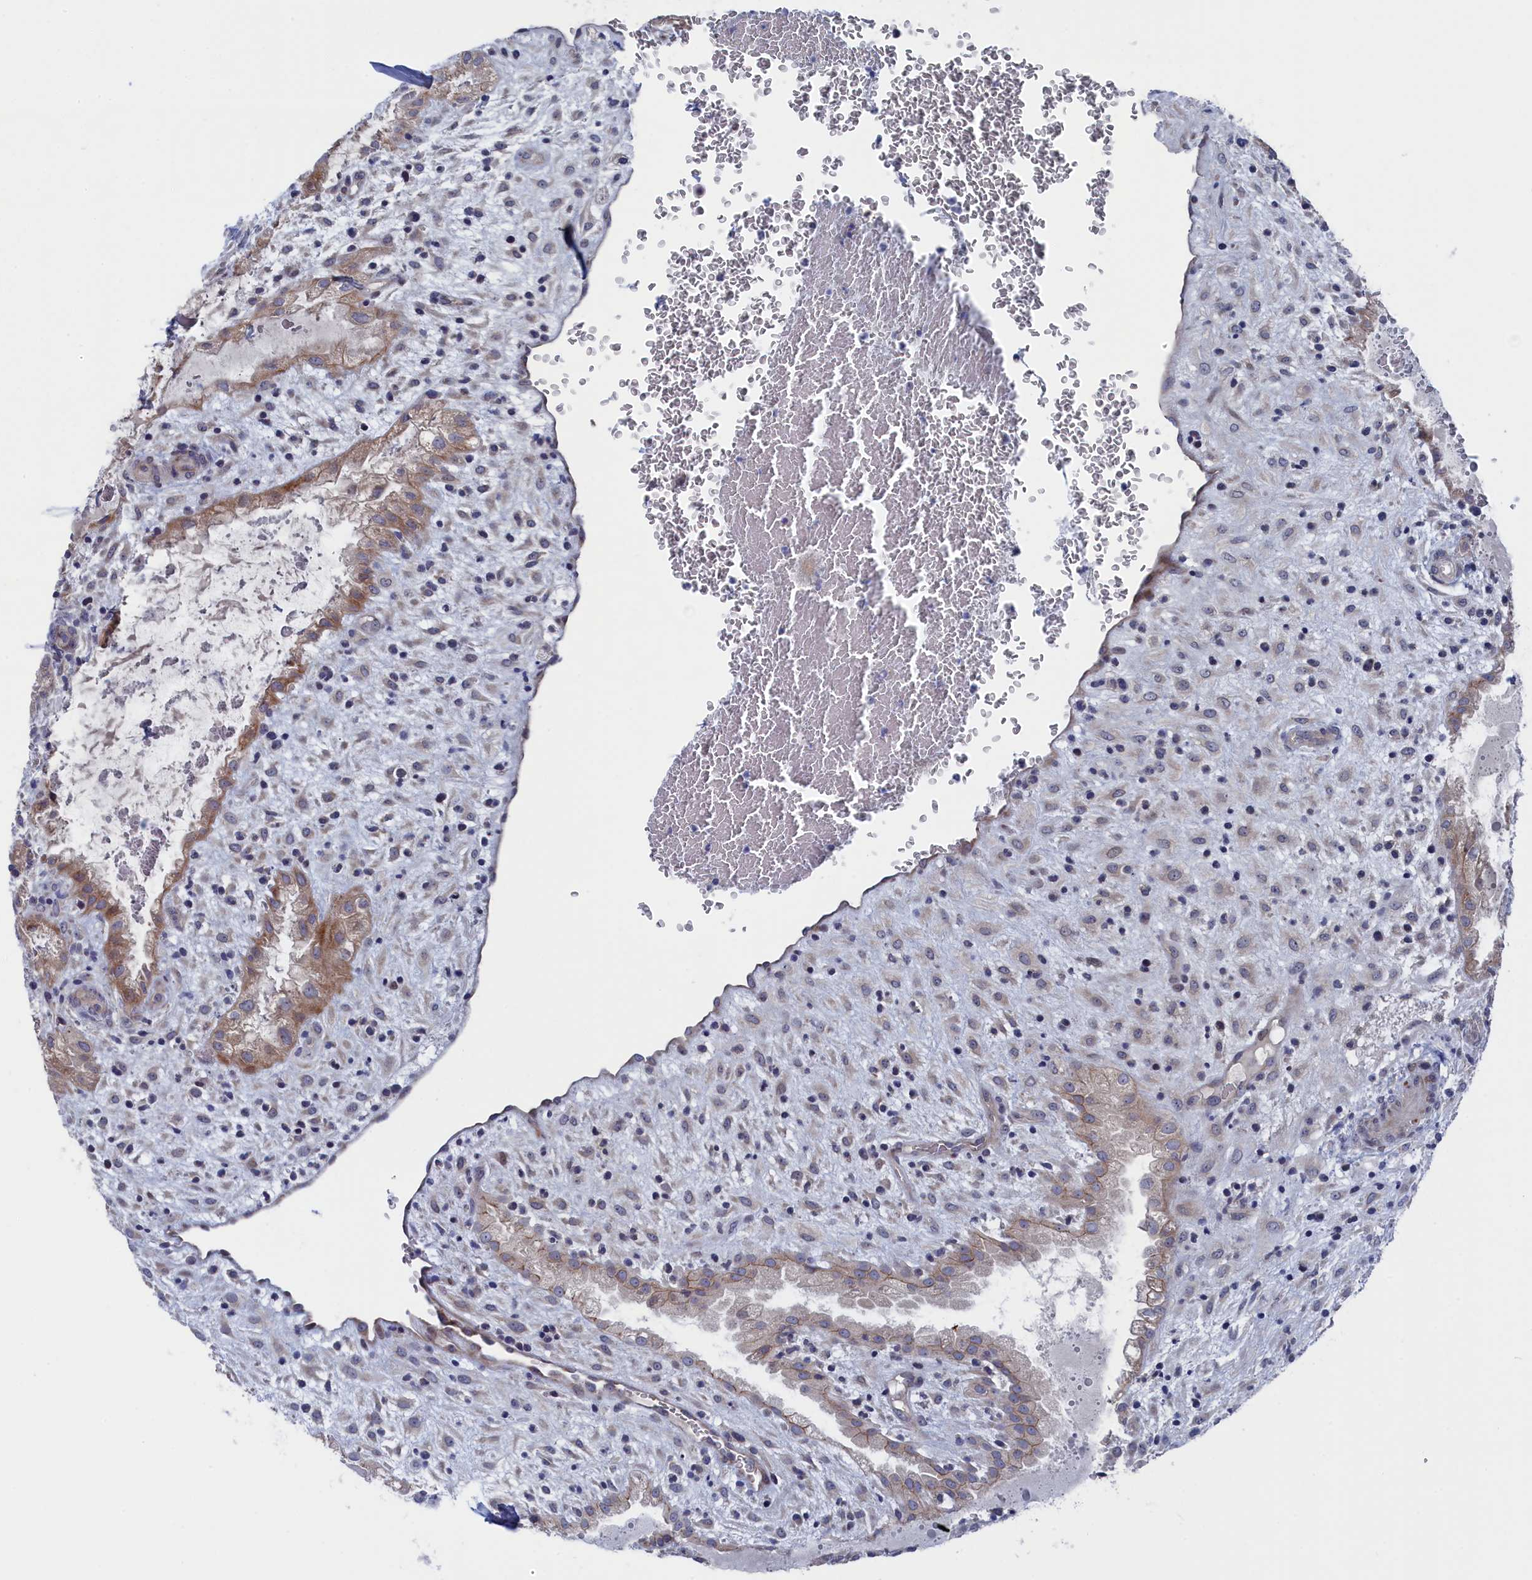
{"staining": {"intensity": "weak", "quantity": ">75%", "location": "cytoplasmic/membranous"}, "tissue": "placenta", "cell_type": "Decidual cells", "image_type": "normal", "snomed": [{"axis": "morphology", "description": "Normal tissue, NOS"}, {"axis": "topography", "description": "Placenta"}], "caption": "DAB immunohistochemical staining of benign human placenta reveals weak cytoplasmic/membranous protein expression in approximately >75% of decidual cells. (DAB (3,3'-diaminobenzidine) IHC, brown staining for protein, blue staining for nuclei).", "gene": "TMEM161A", "patient": {"sex": "female", "age": 35}}